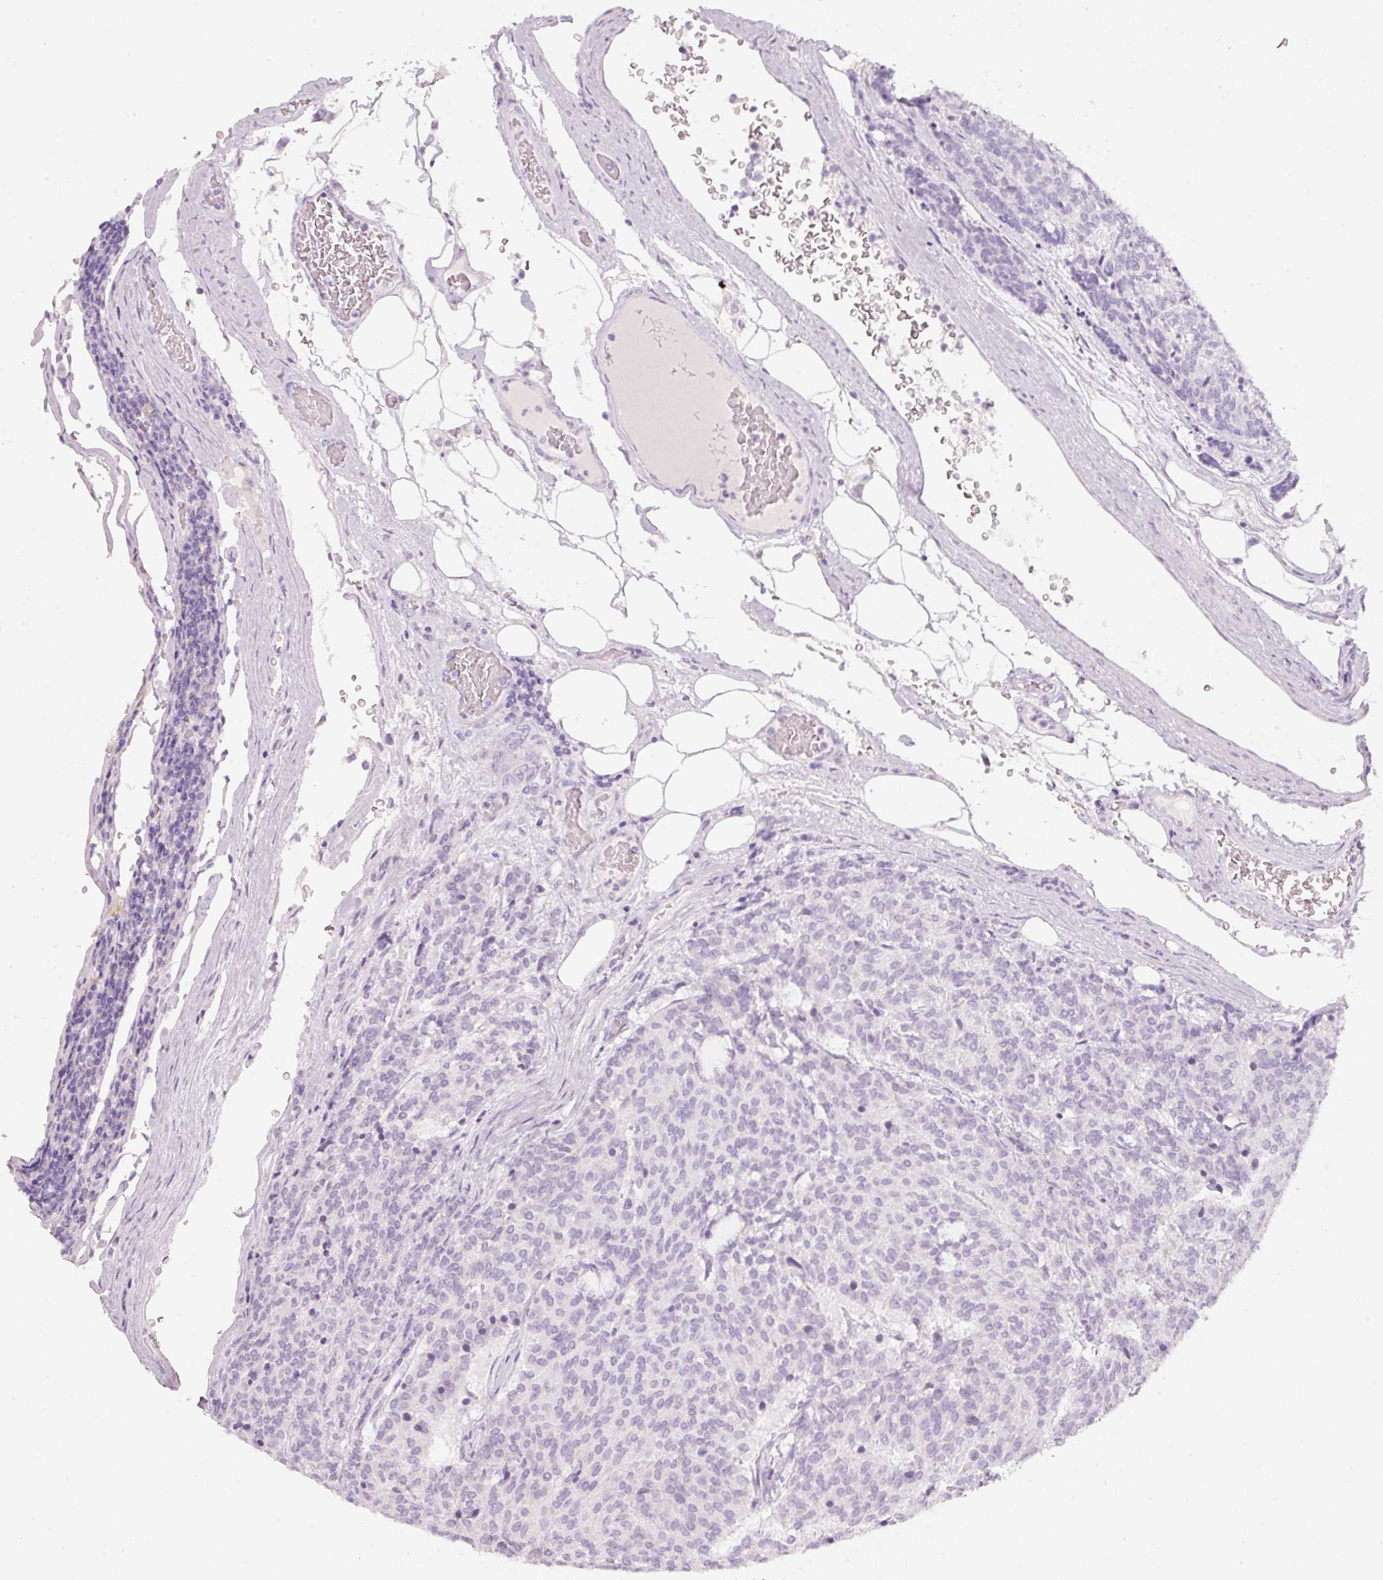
{"staining": {"intensity": "negative", "quantity": "none", "location": "none"}, "tissue": "carcinoid", "cell_type": "Tumor cells", "image_type": "cancer", "snomed": [{"axis": "morphology", "description": "Carcinoid, malignant, NOS"}, {"axis": "topography", "description": "Pancreas"}], "caption": "Carcinoid stained for a protein using IHC shows no staining tumor cells.", "gene": "ENSG00000206549", "patient": {"sex": "female", "age": 54}}